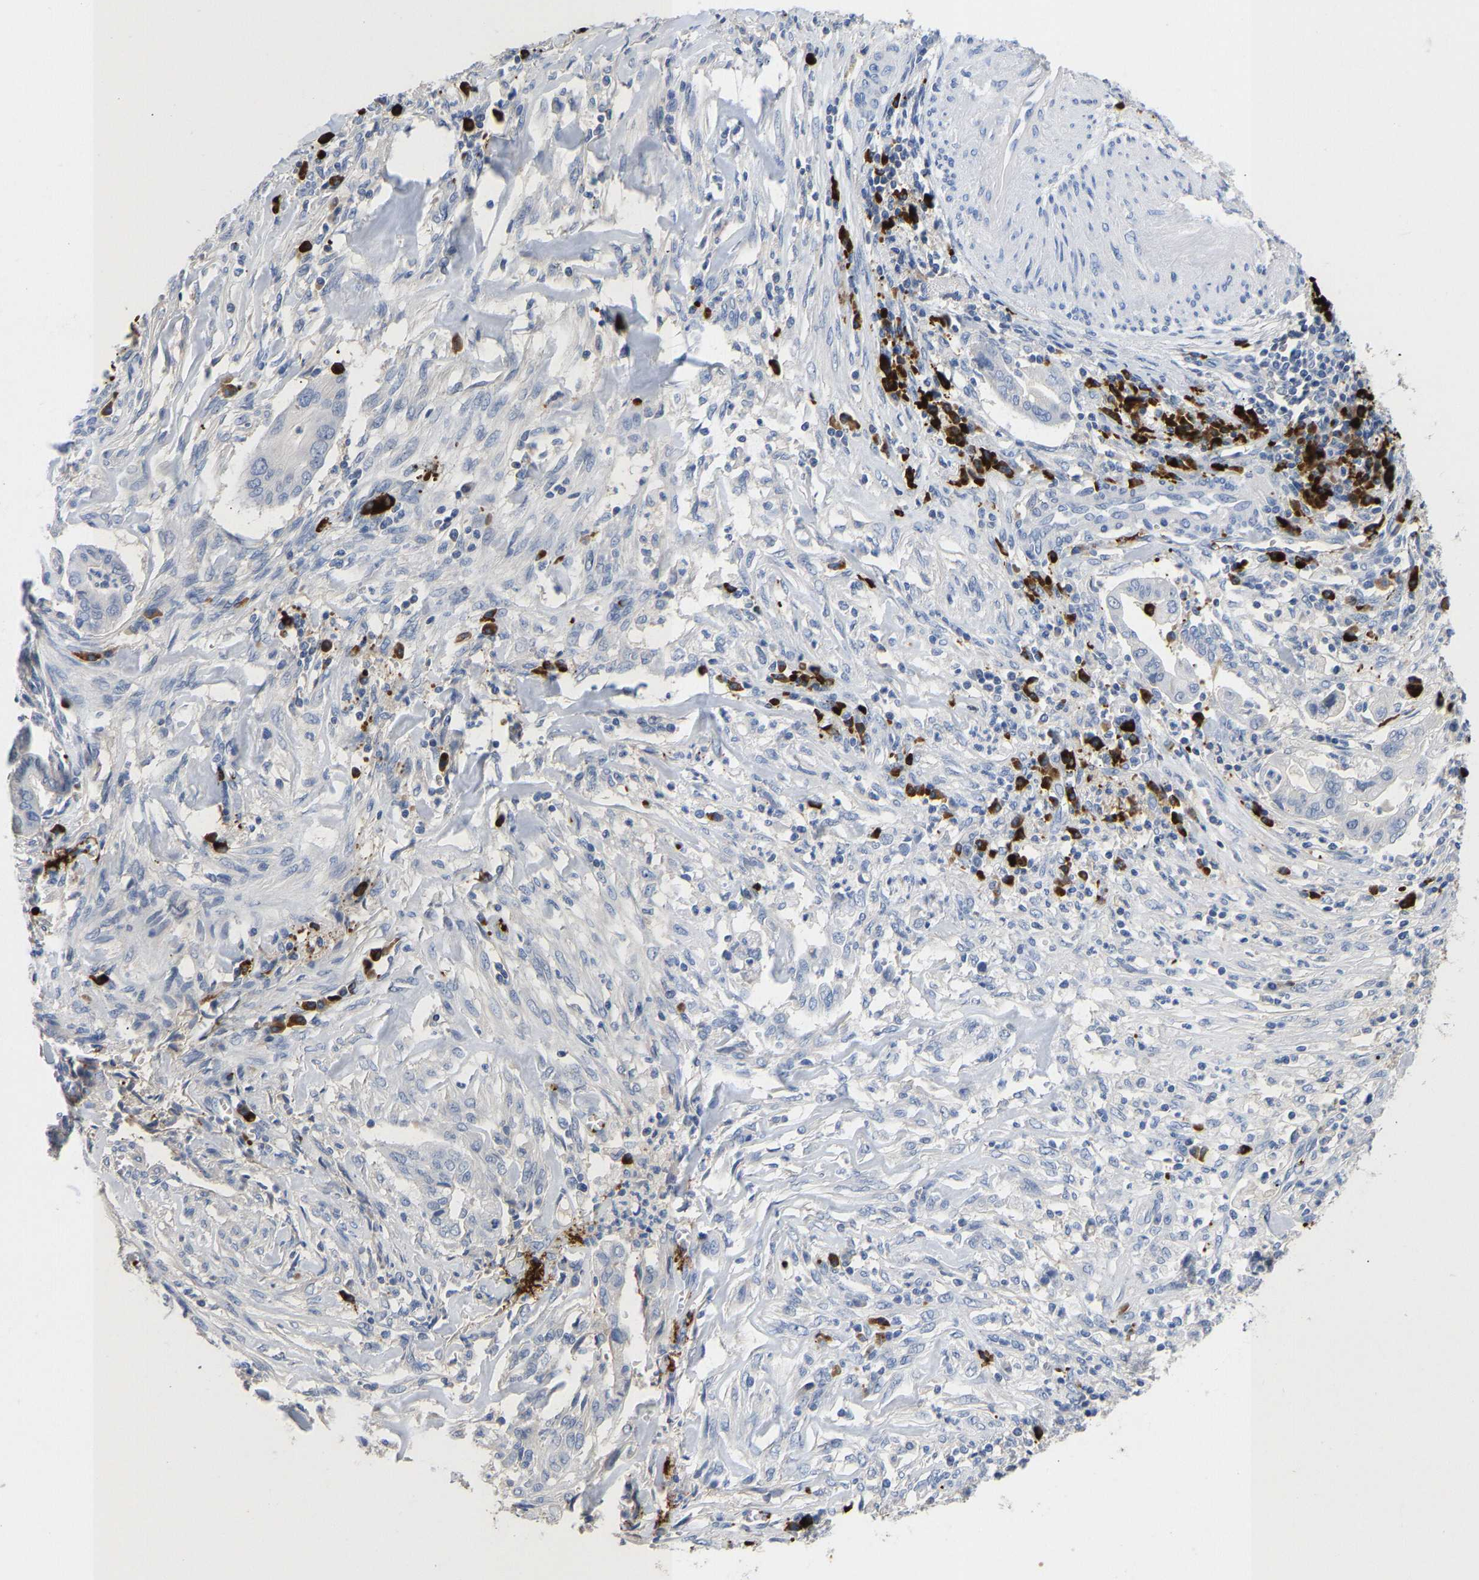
{"staining": {"intensity": "negative", "quantity": "none", "location": "none"}, "tissue": "cervical cancer", "cell_type": "Tumor cells", "image_type": "cancer", "snomed": [{"axis": "morphology", "description": "Adenocarcinoma, NOS"}, {"axis": "topography", "description": "Cervix"}], "caption": "Cervical adenocarcinoma was stained to show a protein in brown. There is no significant staining in tumor cells.", "gene": "FGF18", "patient": {"sex": "female", "age": 44}}